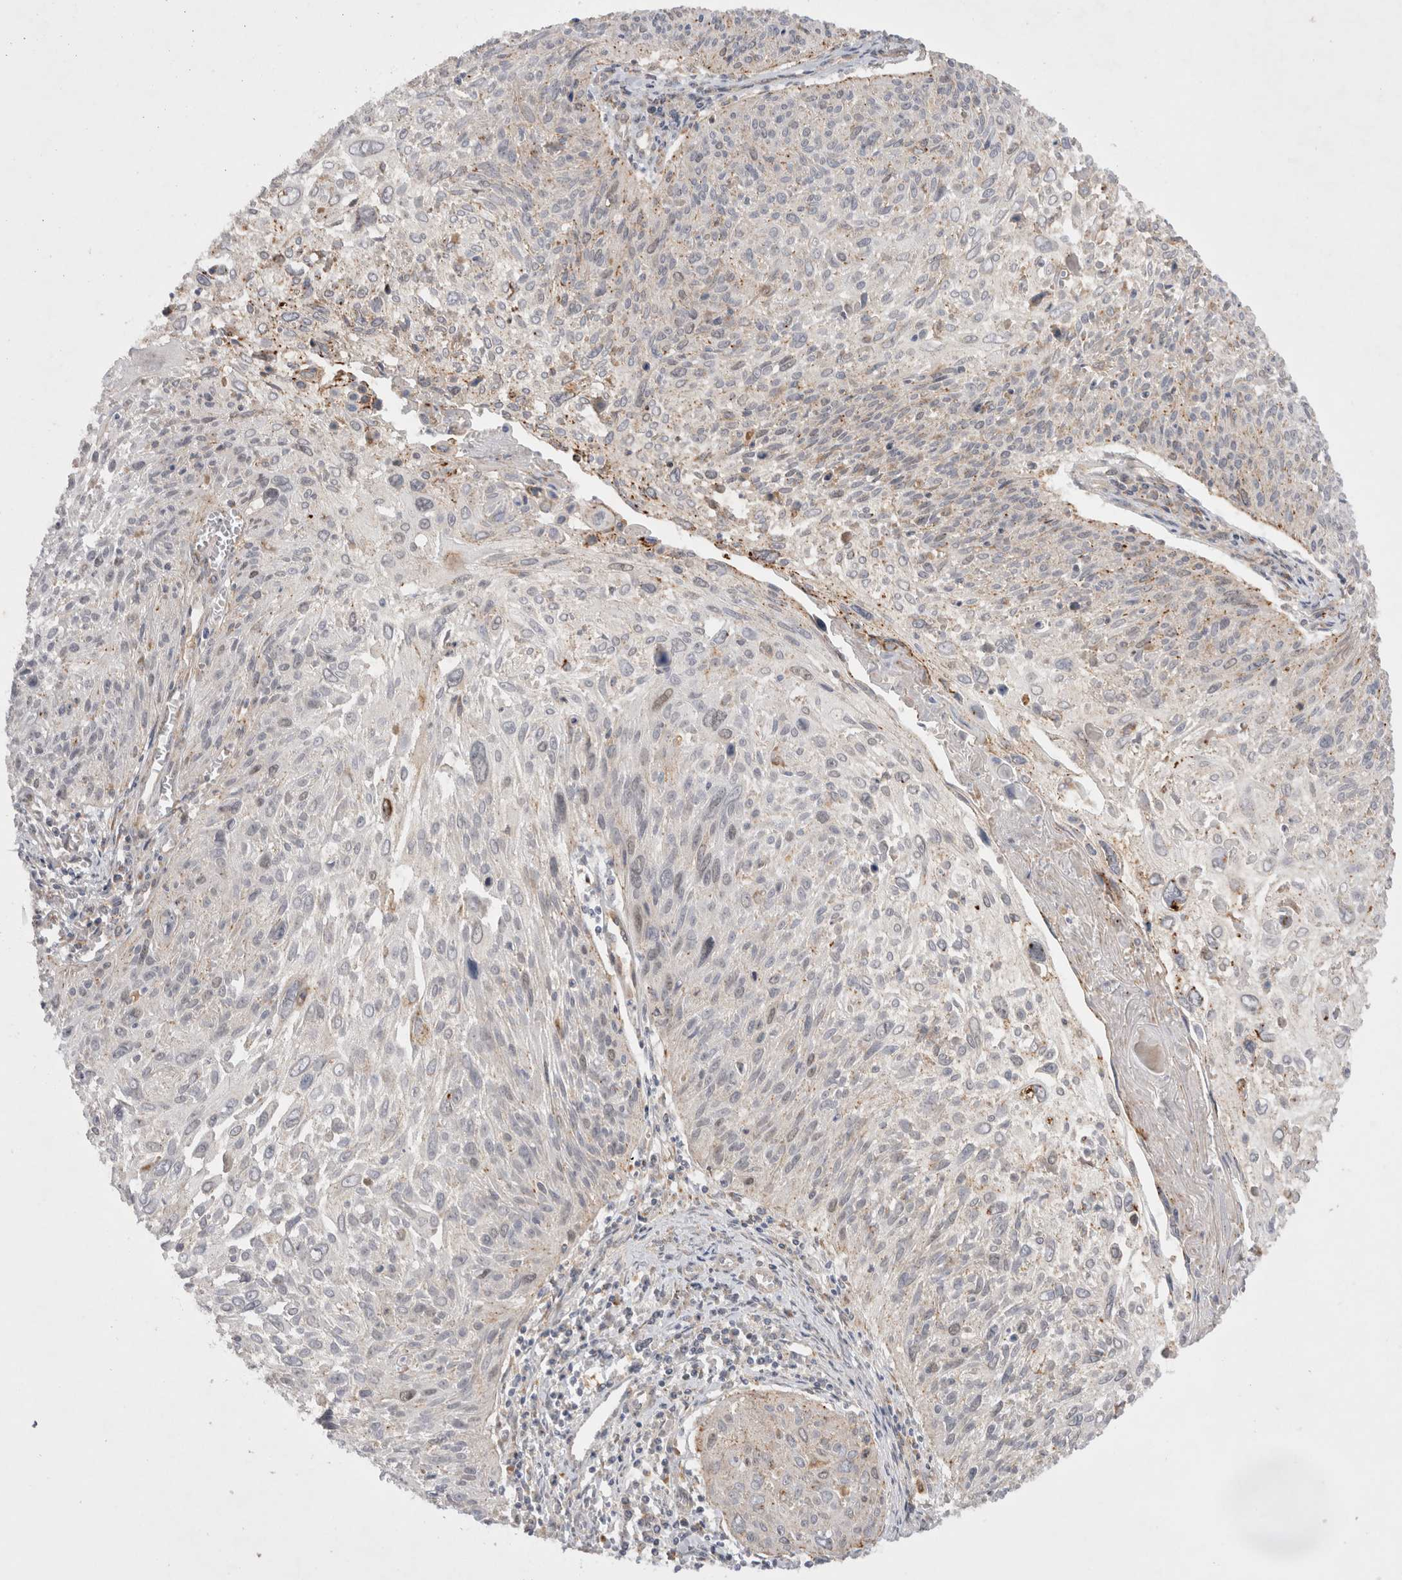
{"staining": {"intensity": "weak", "quantity": "<25%", "location": "nuclear"}, "tissue": "cervical cancer", "cell_type": "Tumor cells", "image_type": "cancer", "snomed": [{"axis": "morphology", "description": "Squamous cell carcinoma, NOS"}, {"axis": "topography", "description": "Cervix"}], "caption": "DAB immunohistochemical staining of squamous cell carcinoma (cervical) shows no significant positivity in tumor cells.", "gene": "NPC1", "patient": {"sex": "female", "age": 51}}